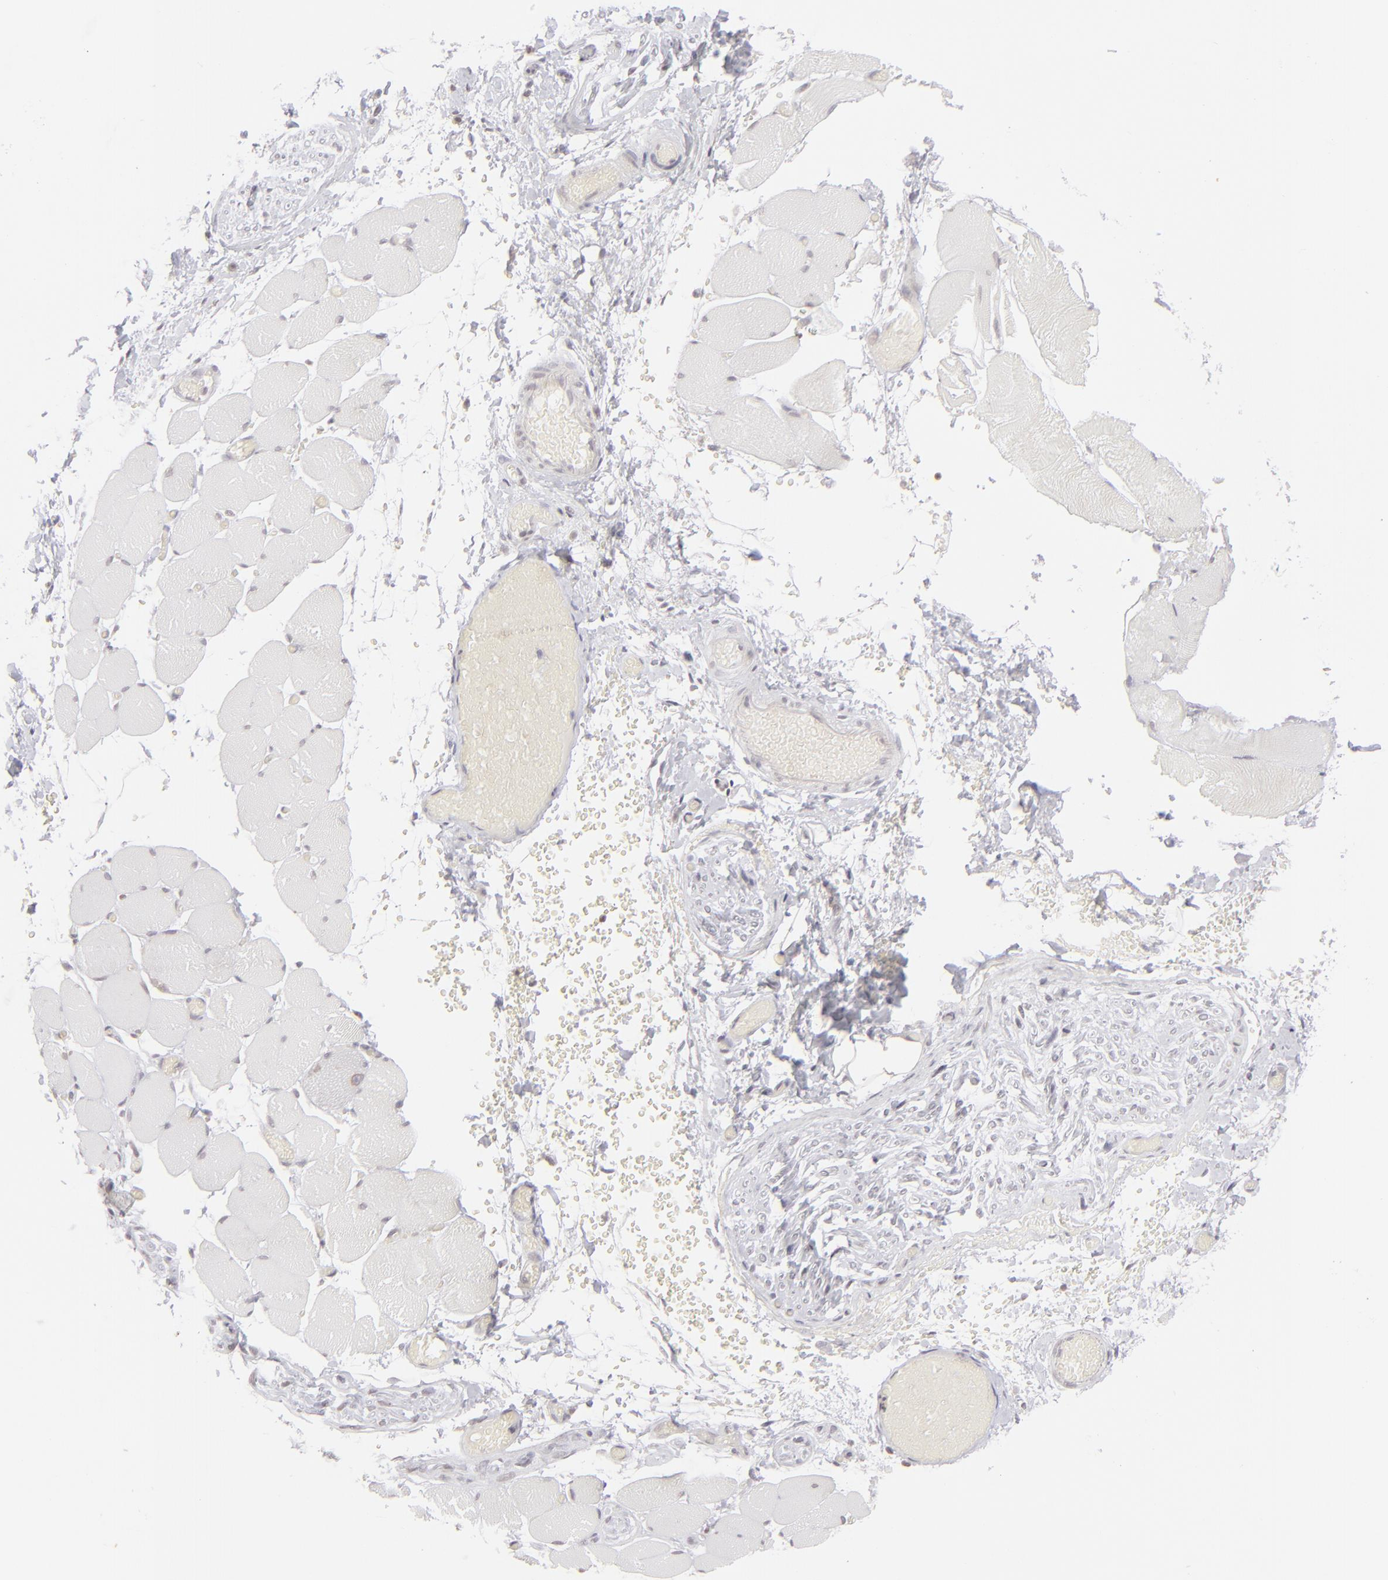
{"staining": {"intensity": "negative", "quantity": "none", "location": "none"}, "tissue": "skeletal muscle", "cell_type": "Myocytes", "image_type": "normal", "snomed": [{"axis": "morphology", "description": "Normal tissue, NOS"}, {"axis": "topography", "description": "Skeletal muscle"}, {"axis": "topography", "description": "Soft tissue"}], "caption": "This is an IHC micrograph of benign skeletal muscle. There is no staining in myocytes.", "gene": "CLDN2", "patient": {"sex": "female", "age": 58}}